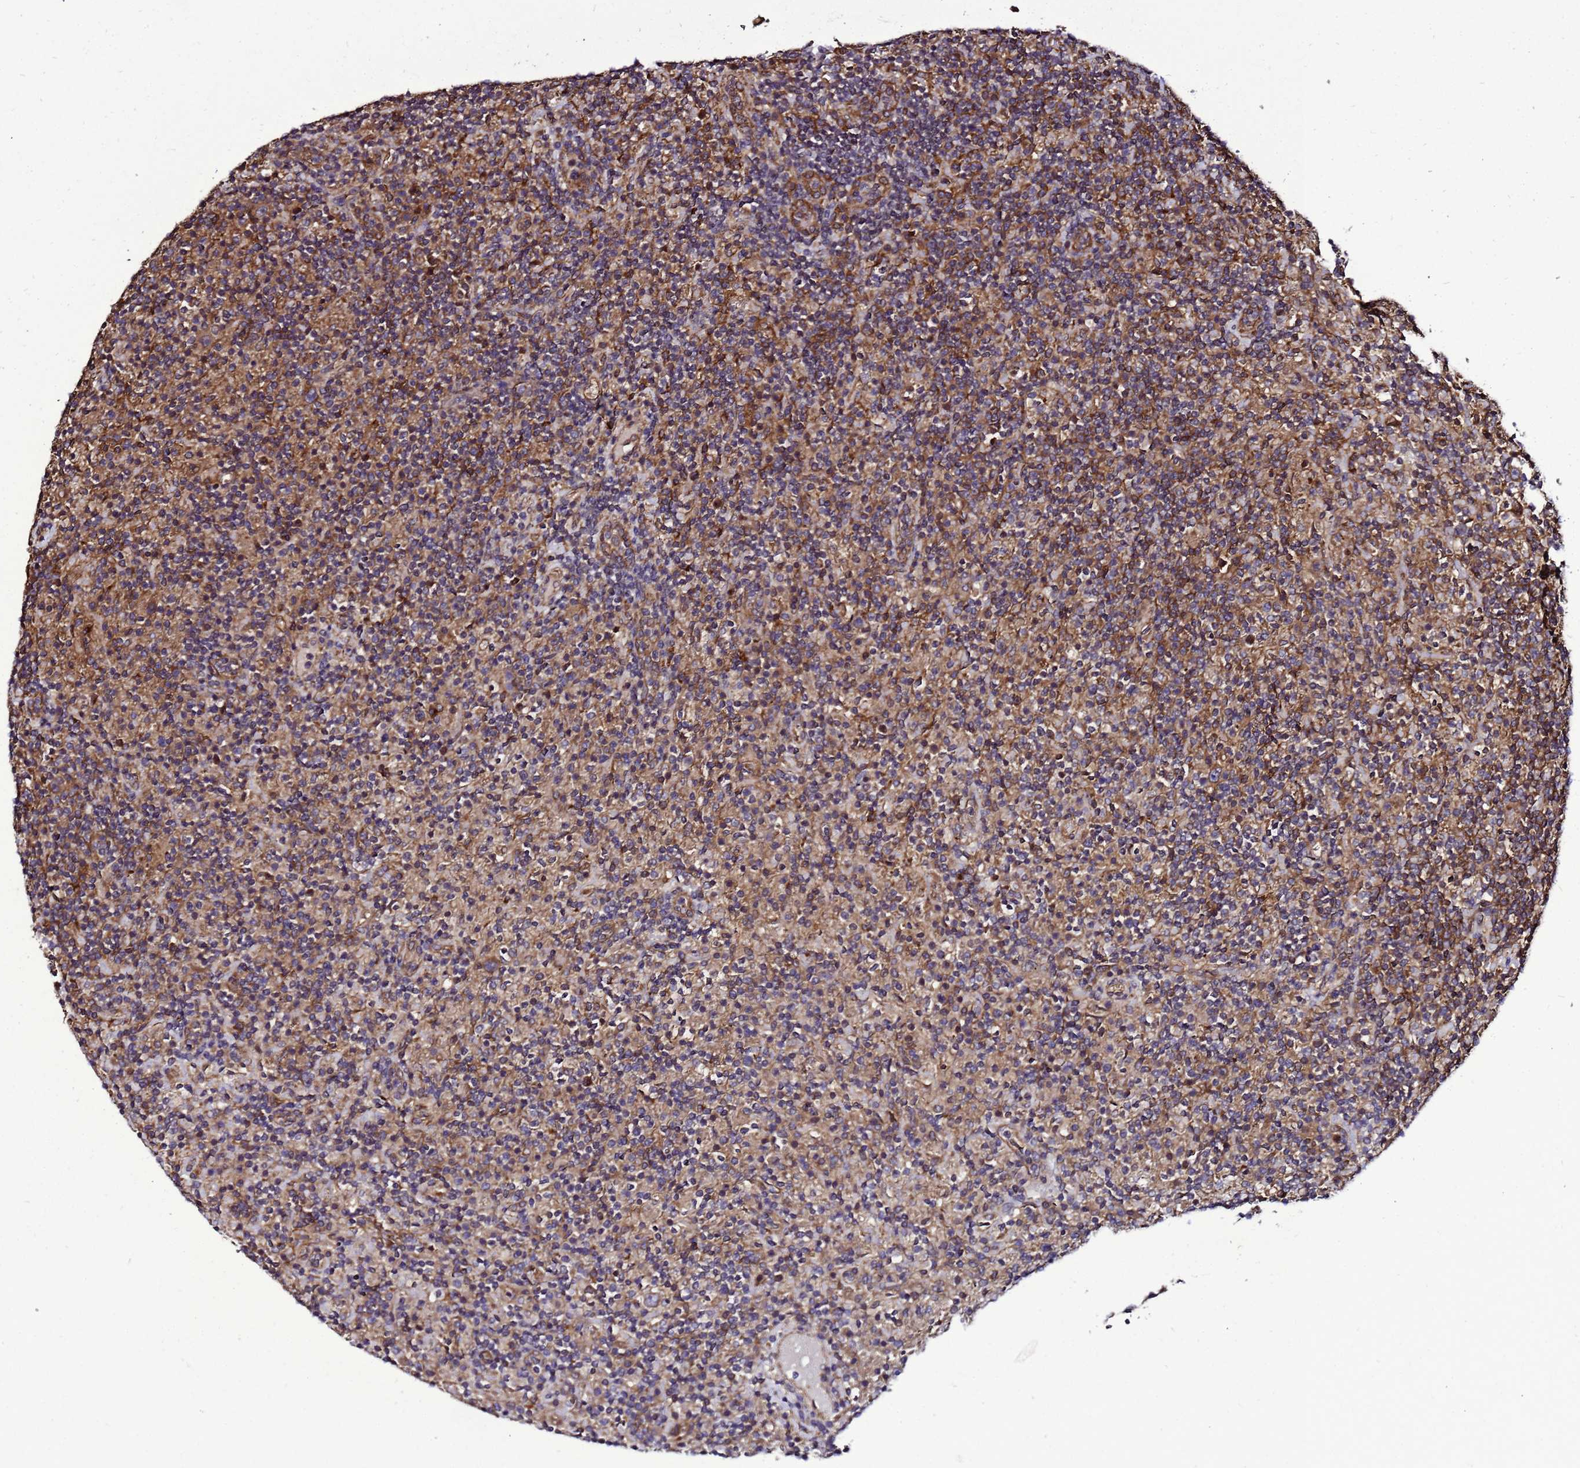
{"staining": {"intensity": "moderate", "quantity": ">75%", "location": "cytoplasmic/membranous"}, "tissue": "lymphoma", "cell_type": "Tumor cells", "image_type": "cancer", "snomed": [{"axis": "morphology", "description": "Hodgkin's disease, NOS"}, {"axis": "topography", "description": "Lymph node"}], "caption": "Protein expression analysis of human Hodgkin's disease reveals moderate cytoplasmic/membranous staining in about >75% of tumor cells. The protein is shown in brown color, while the nuclei are stained blue.", "gene": "TRABD", "patient": {"sex": "male", "age": 70}}